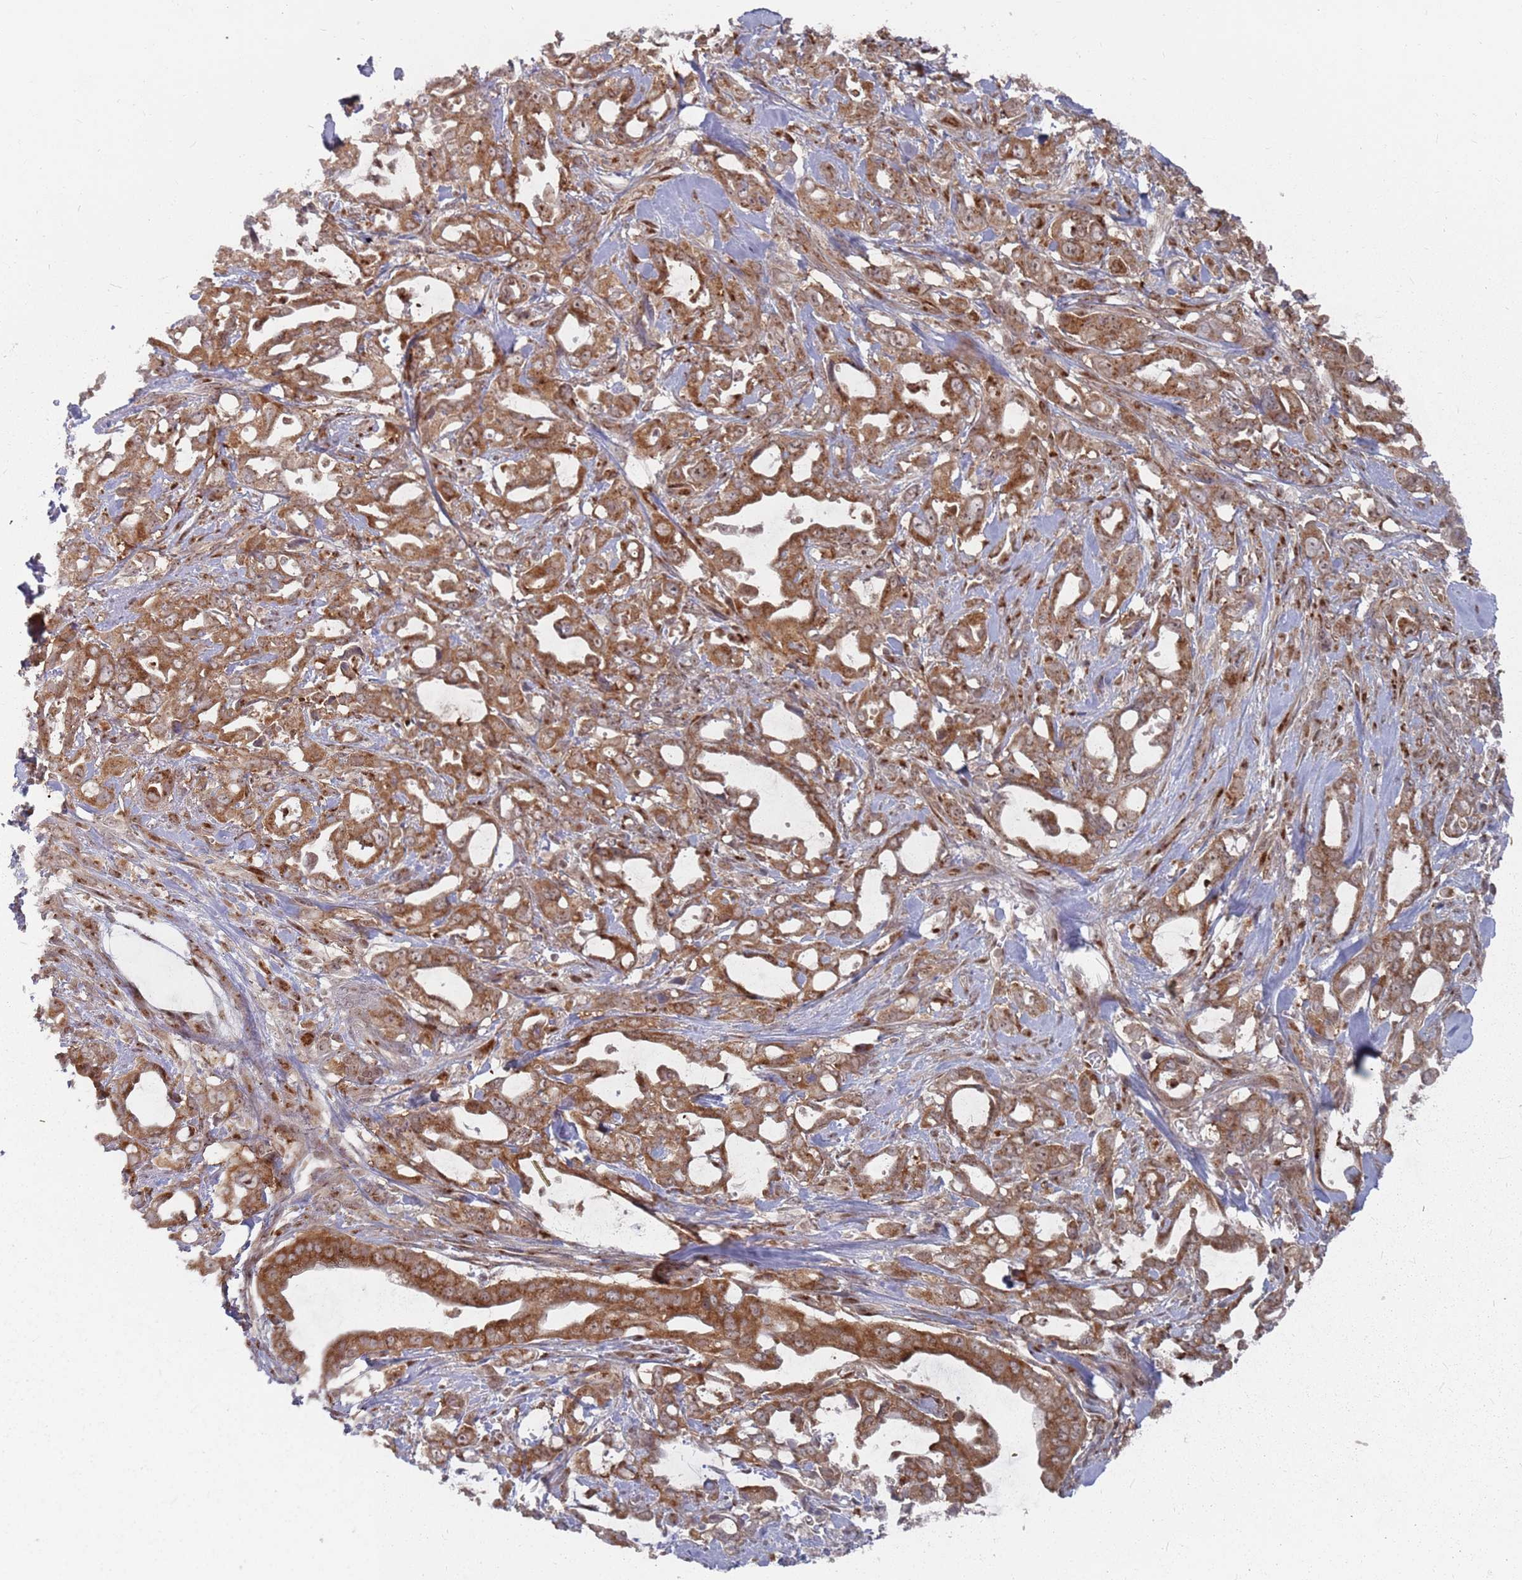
{"staining": {"intensity": "strong", "quantity": ">75%", "location": "cytoplasmic/membranous"}, "tissue": "pancreatic cancer", "cell_type": "Tumor cells", "image_type": "cancer", "snomed": [{"axis": "morphology", "description": "Adenocarcinoma, NOS"}, {"axis": "topography", "description": "Pancreas"}], "caption": "Human pancreatic cancer (adenocarcinoma) stained with a brown dye demonstrates strong cytoplasmic/membranous positive staining in approximately >75% of tumor cells.", "gene": "FMO4", "patient": {"sex": "female", "age": 61}}